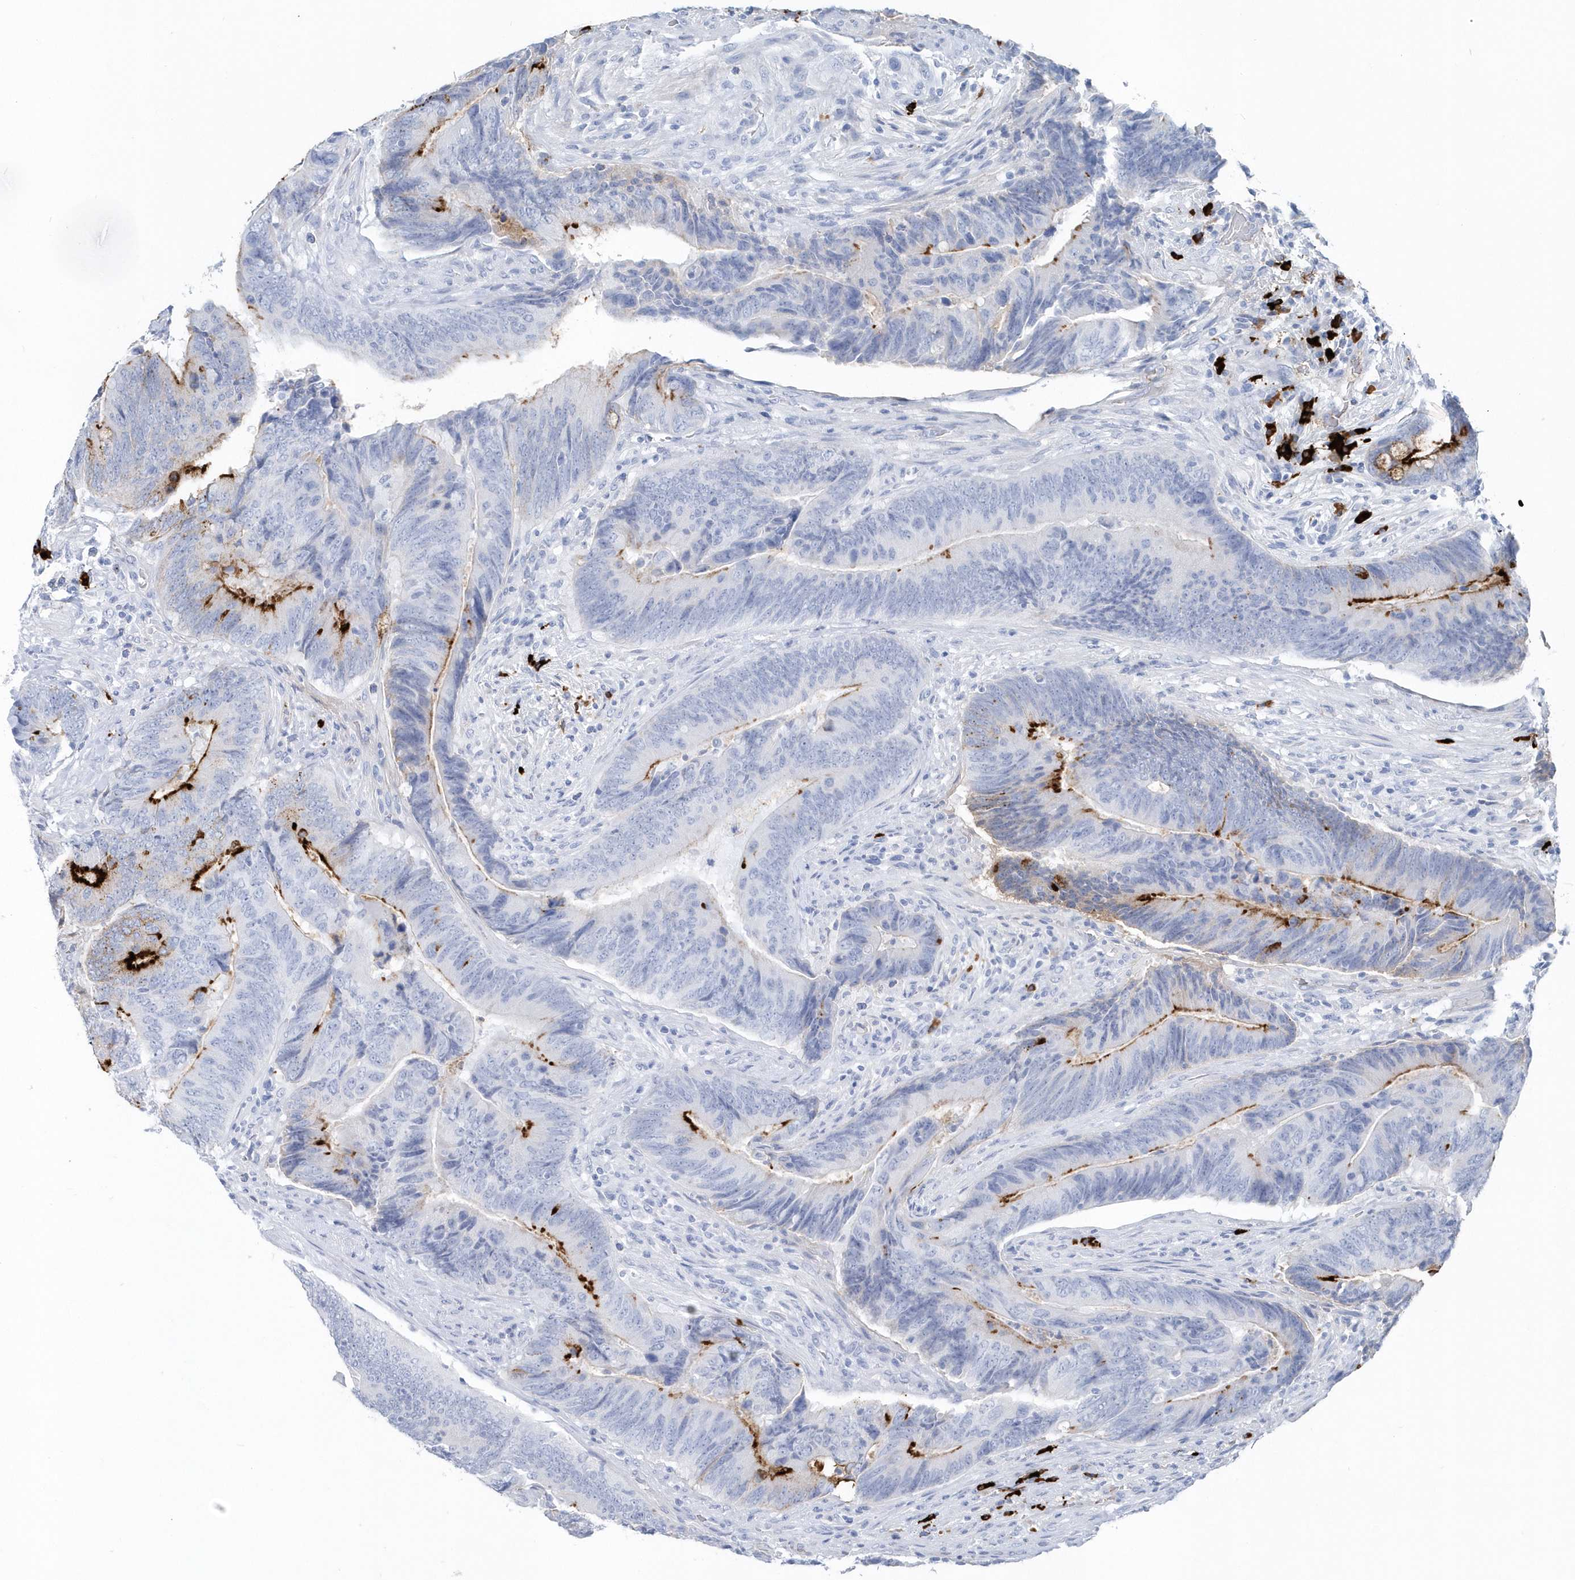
{"staining": {"intensity": "strong", "quantity": "<25%", "location": "cytoplasmic/membranous"}, "tissue": "colorectal cancer", "cell_type": "Tumor cells", "image_type": "cancer", "snomed": [{"axis": "morphology", "description": "Normal tissue, NOS"}, {"axis": "morphology", "description": "Adenocarcinoma, NOS"}, {"axis": "topography", "description": "Colon"}], "caption": "Protein analysis of adenocarcinoma (colorectal) tissue reveals strong cytoplasmic/membranous expression in about <25% of tumor cells.", "gene": "JCHAIN", "patient": {"sex": "male", "age": 56}}